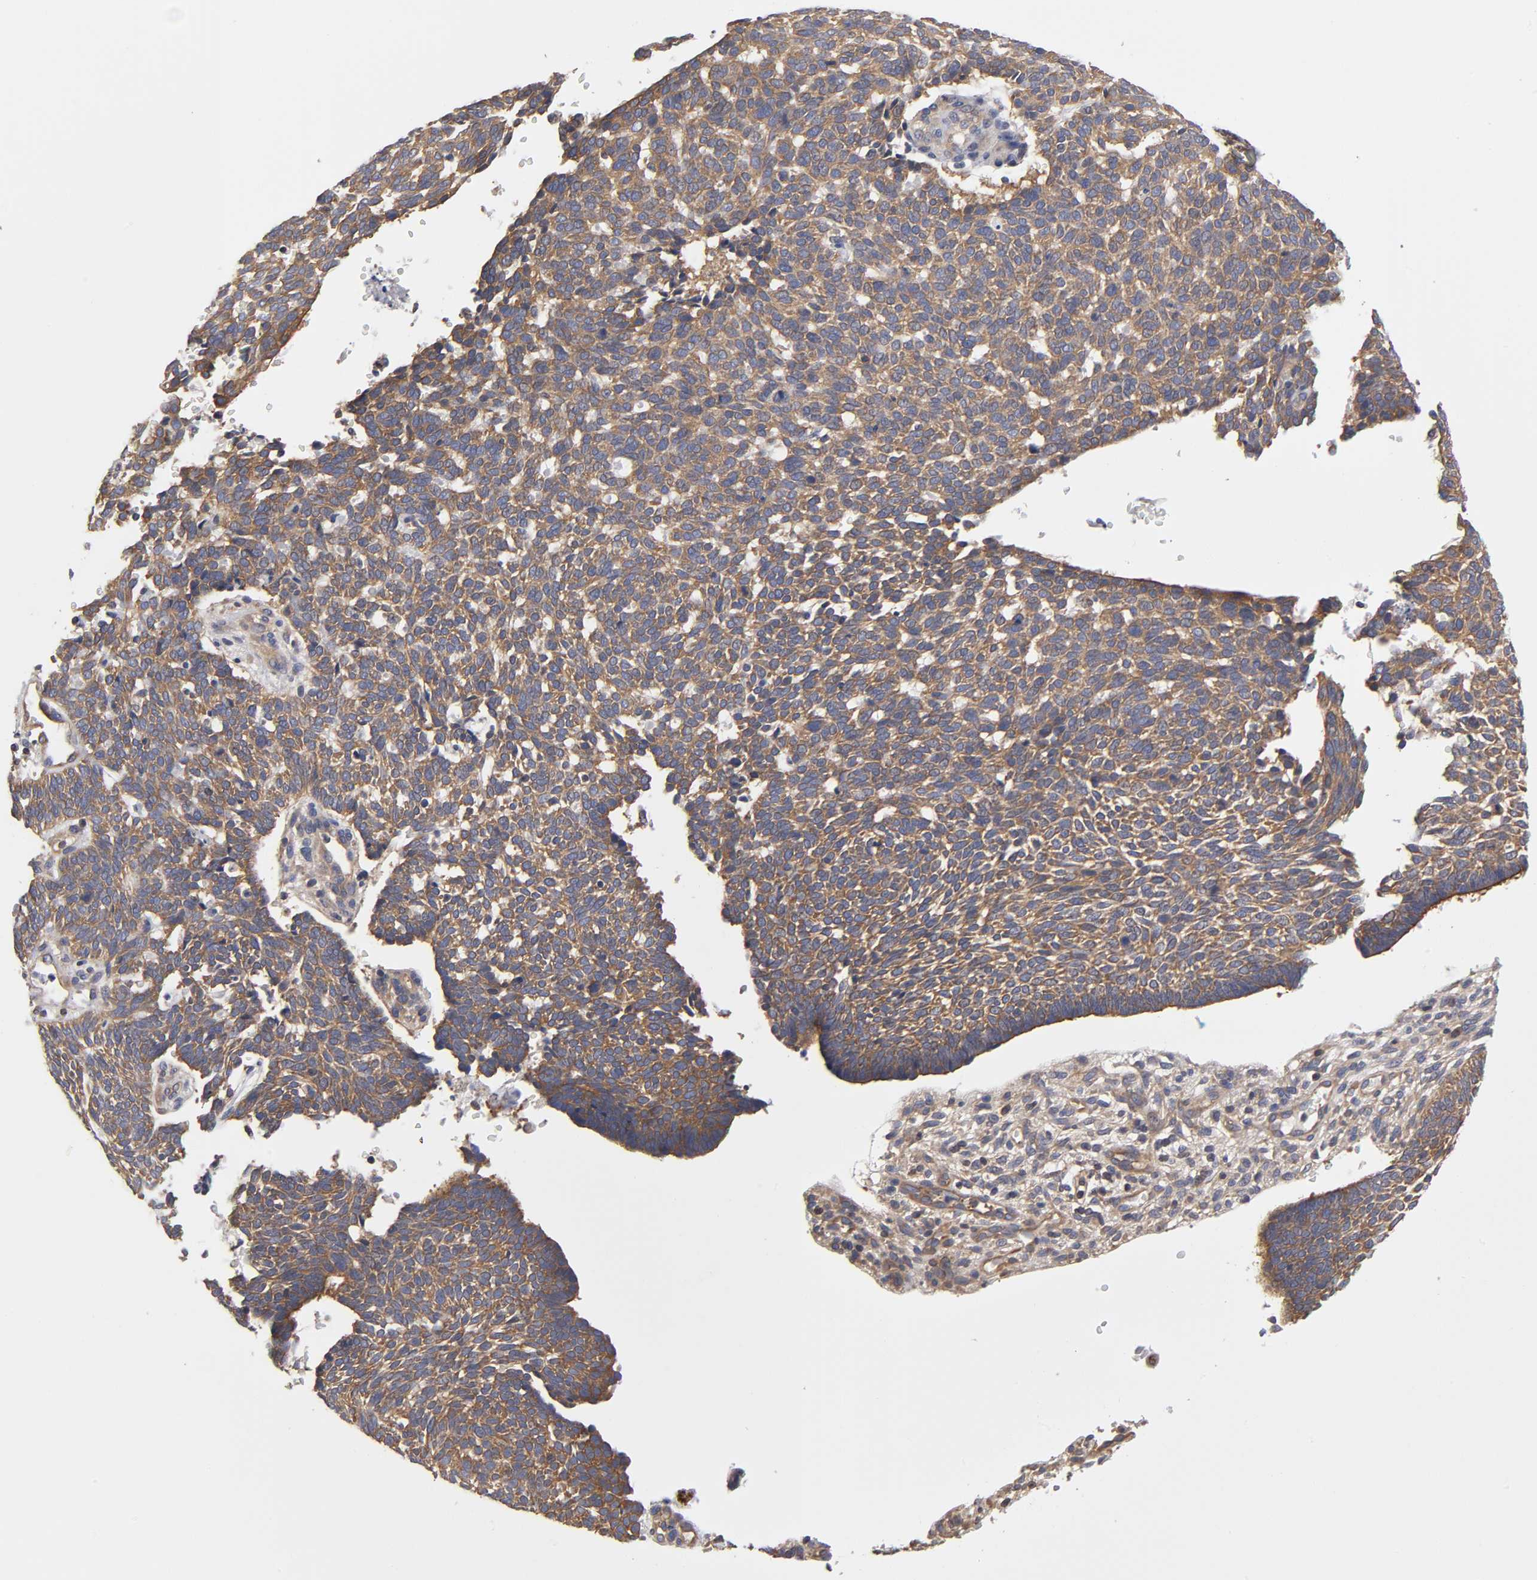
{"staining": {"intensity": "moderate", "quantity": ">75%", "location": "cytoplasmic/membranous"}, "tissue": "skin cancer", "cell_type": "Tumor cells", "image_type": "cancer", "snomed": [{"axis": "morphology", "description": "Normal tissue, NOS"}, {"axis": "morphology", "description": "Basal cell carcinoma"}, {"axis": "topography", "description": "Skin"}], "caption": "Brown immunohistochemical staining in human skin cancer exhibits moderate cytoplasmic/membranous expression in approximately >75% of tumor cells. The staining was performed using DAB (3,3'-diaminobenzidine) to visualize the protein expression in brown, while the nuclei were stained in blue with hematoxylin (Magnification: 20x).", "gene": "STRN3", "patient": {"sex": "male", "age": 87}}